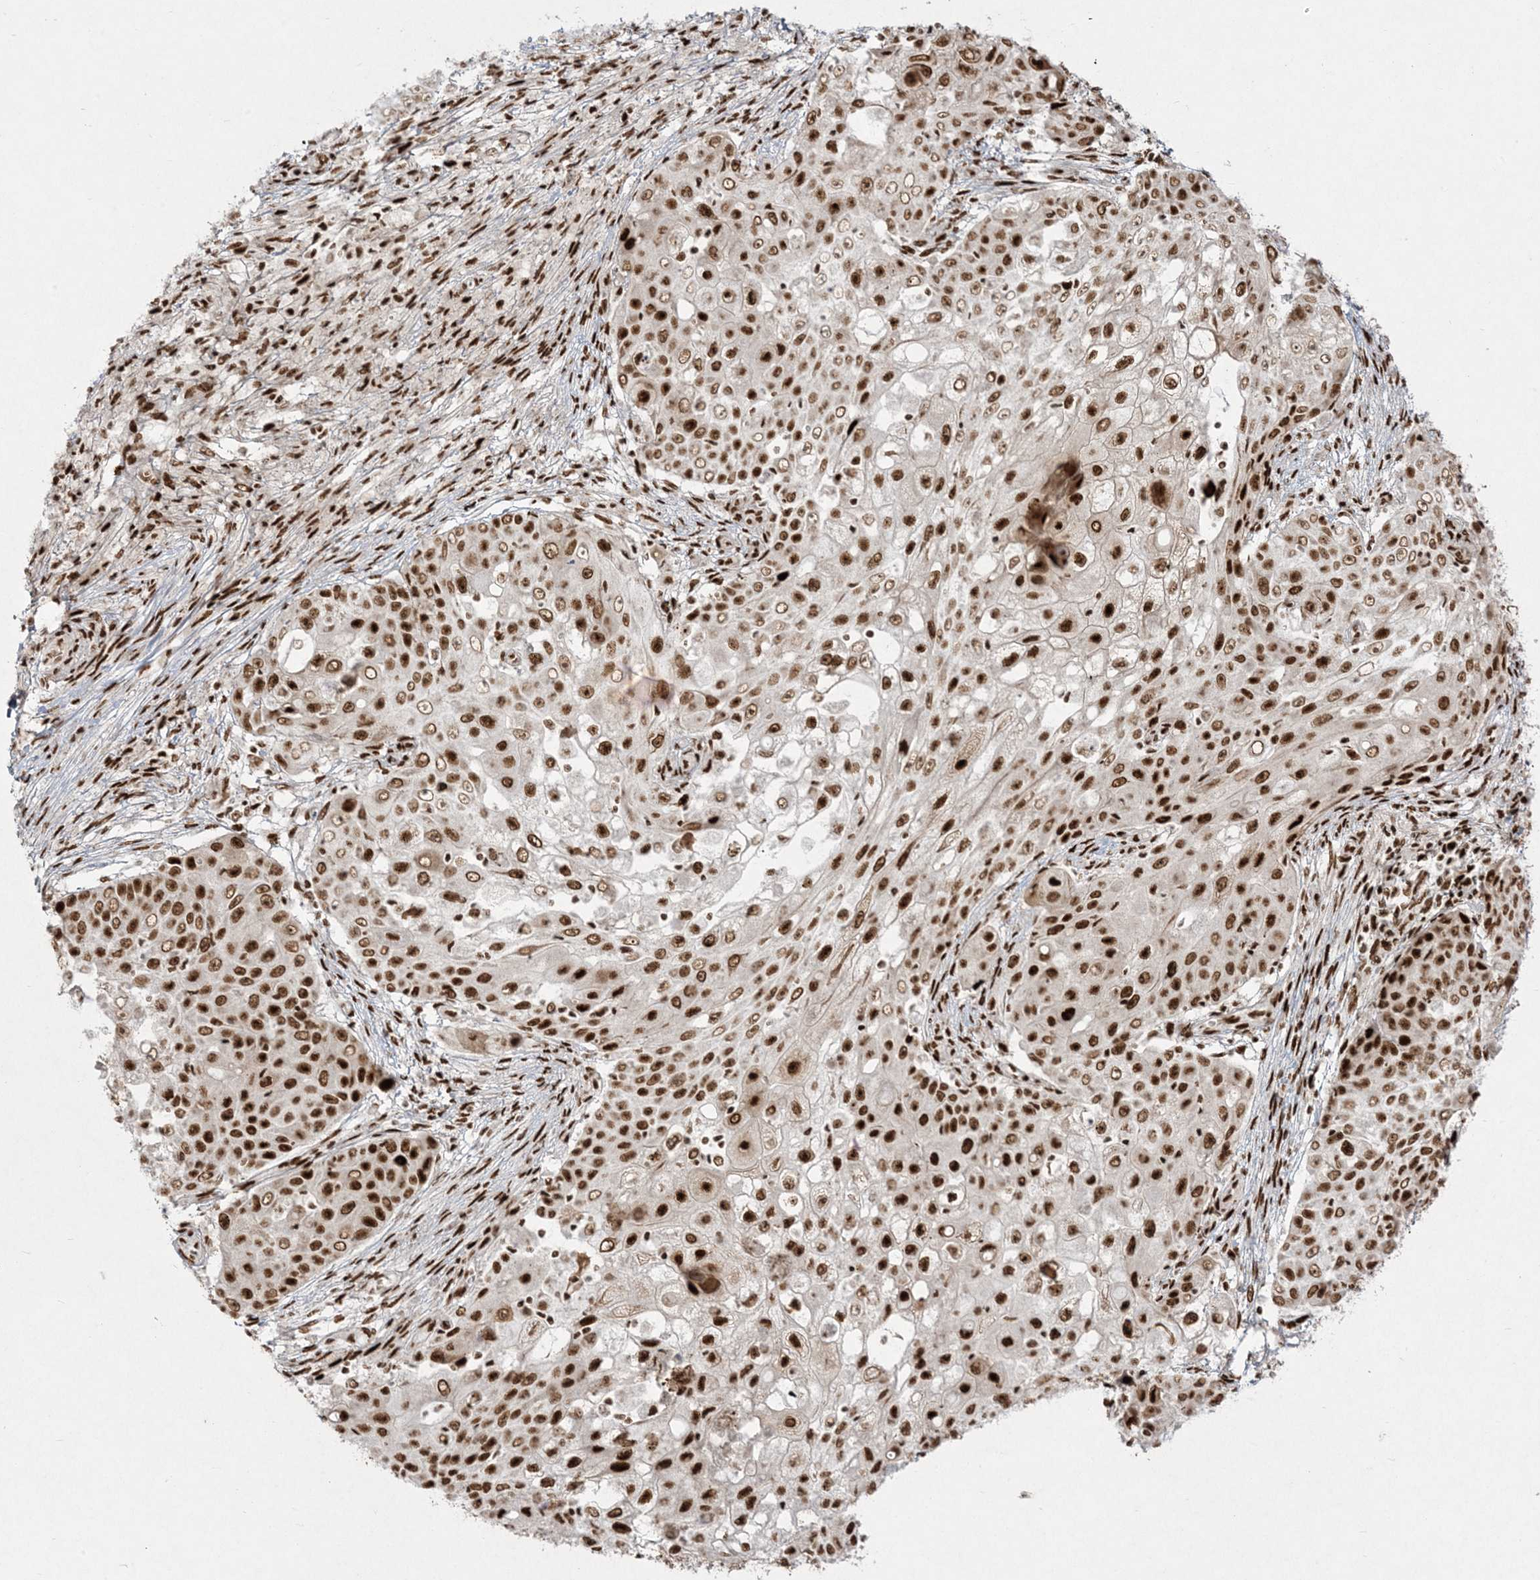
{"staining": {"intensity": "strong", "quantity": ">75%", "location": "nuclear"}, "tissue": "ovarian cancer", "cell_type": "Tumor cells", "image_type": "cancer", "snomed": [{"axis": "morphology", "description": "Carcinoma, endometroid"}, {"axis": "topography", "description": "Ovary"}], "caption": "The histopathology image demonstrates immunohistochemical staining of ovarian cancer (endometroid carcinoma). There is strong nuclear expression is seen in about >75% of tumor cells. (brown staining indicates protein expression, while blue staining denotes nuclei).", "gene": "RBM10", "patient": {"sex": "female", "age": 42}}